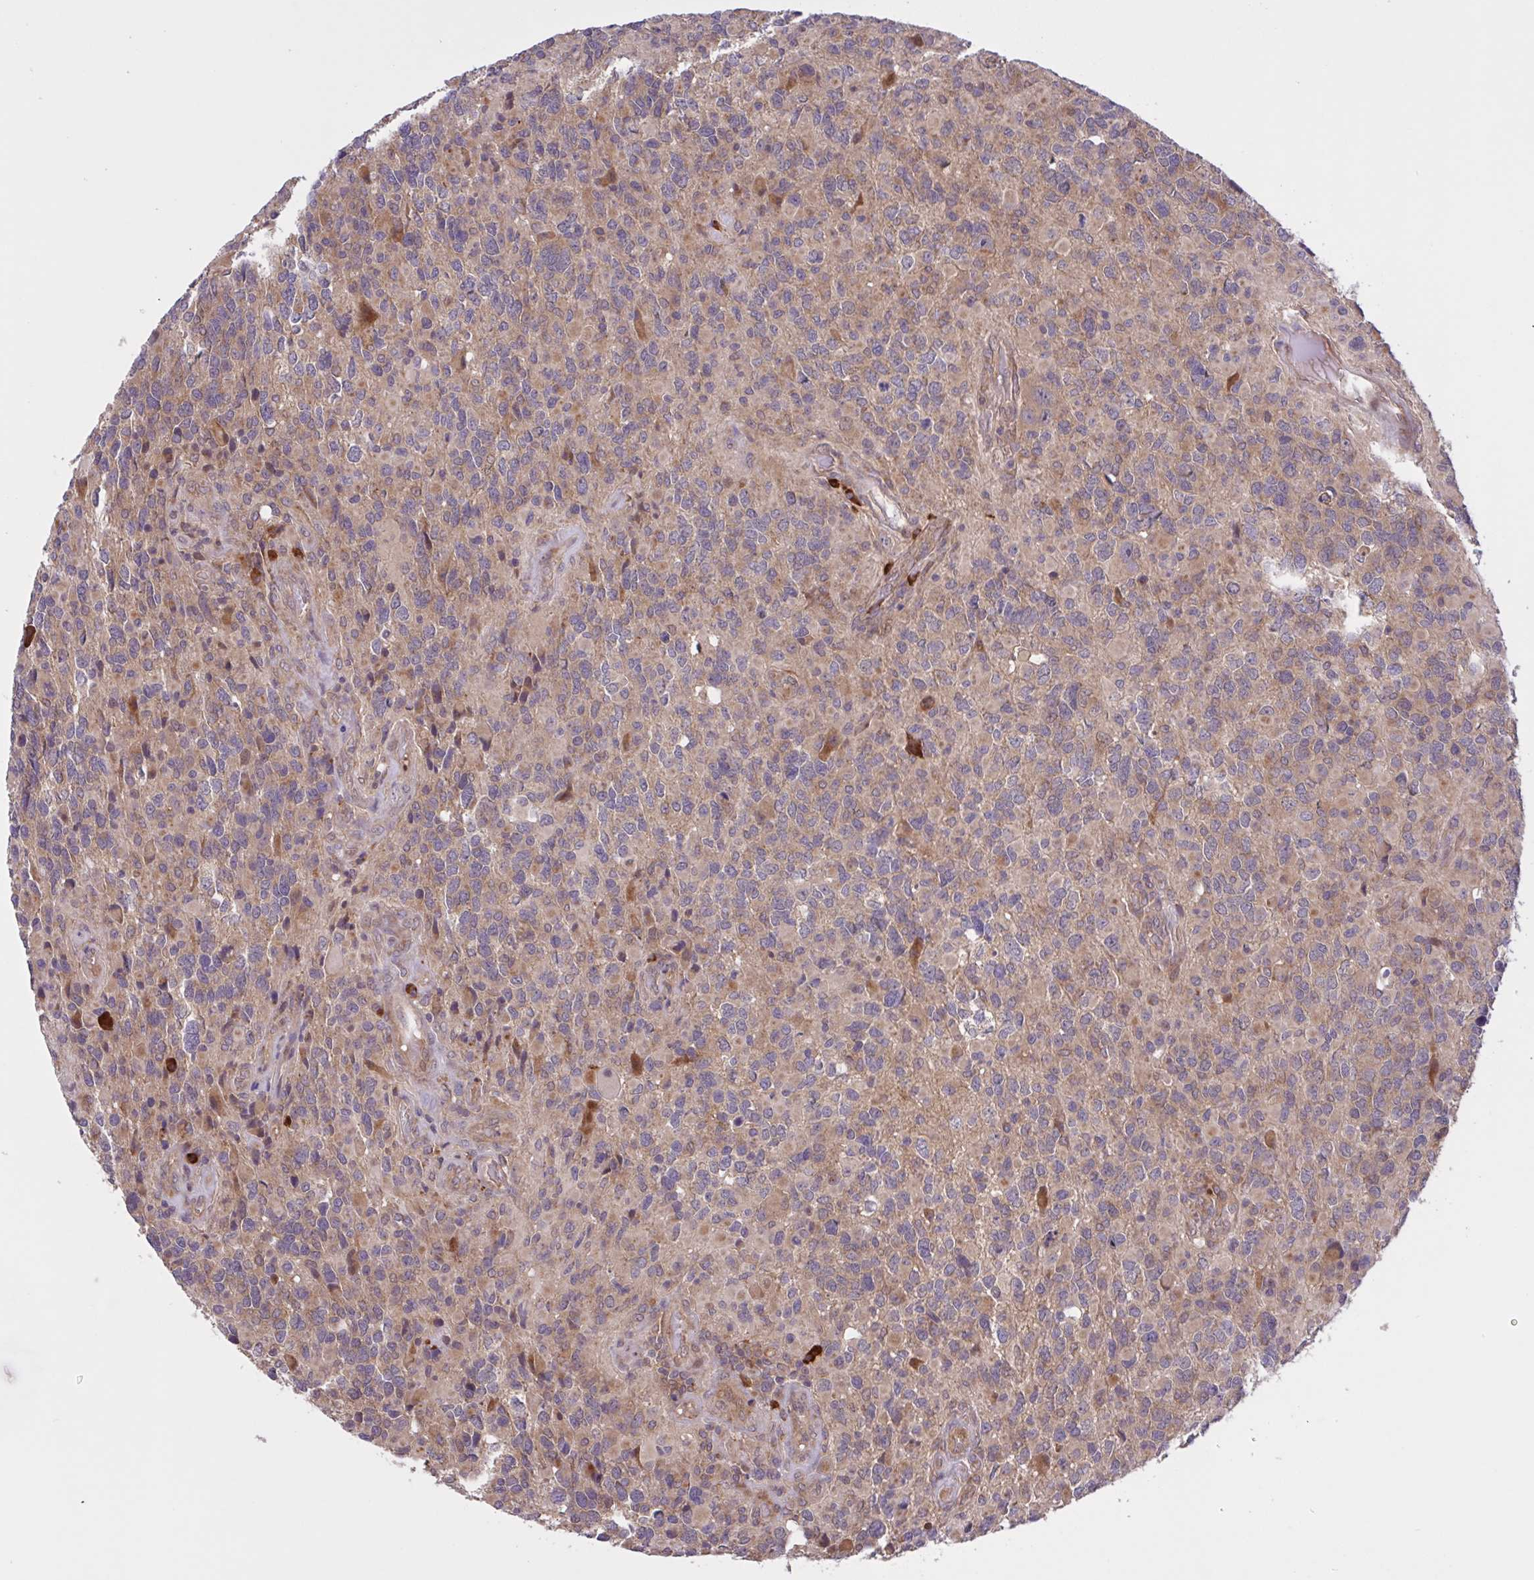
{"staining": {"intensity": "weak", "quantity": "25%-75%", "location": "cytoplasmic/membranous"}, "tissue": "glioma", "cell_type": "Tumor cells", "image_type": "cancer", "snomed": [{"axis": "morphology", "description": "Glioma, malignant, High grade"}, {"axis": "topography", "description": "Brain"}], "caption": "Immunohistochemistry histopathology image of malignant high-grade glioma stained for a protein (brown), which demonstrates low levels of weak cytoplasmic/membranous expression in about 25%-75% of tumor cells.", "gene": "INTS10", "patient": {"sex": "female", "age": 40}}